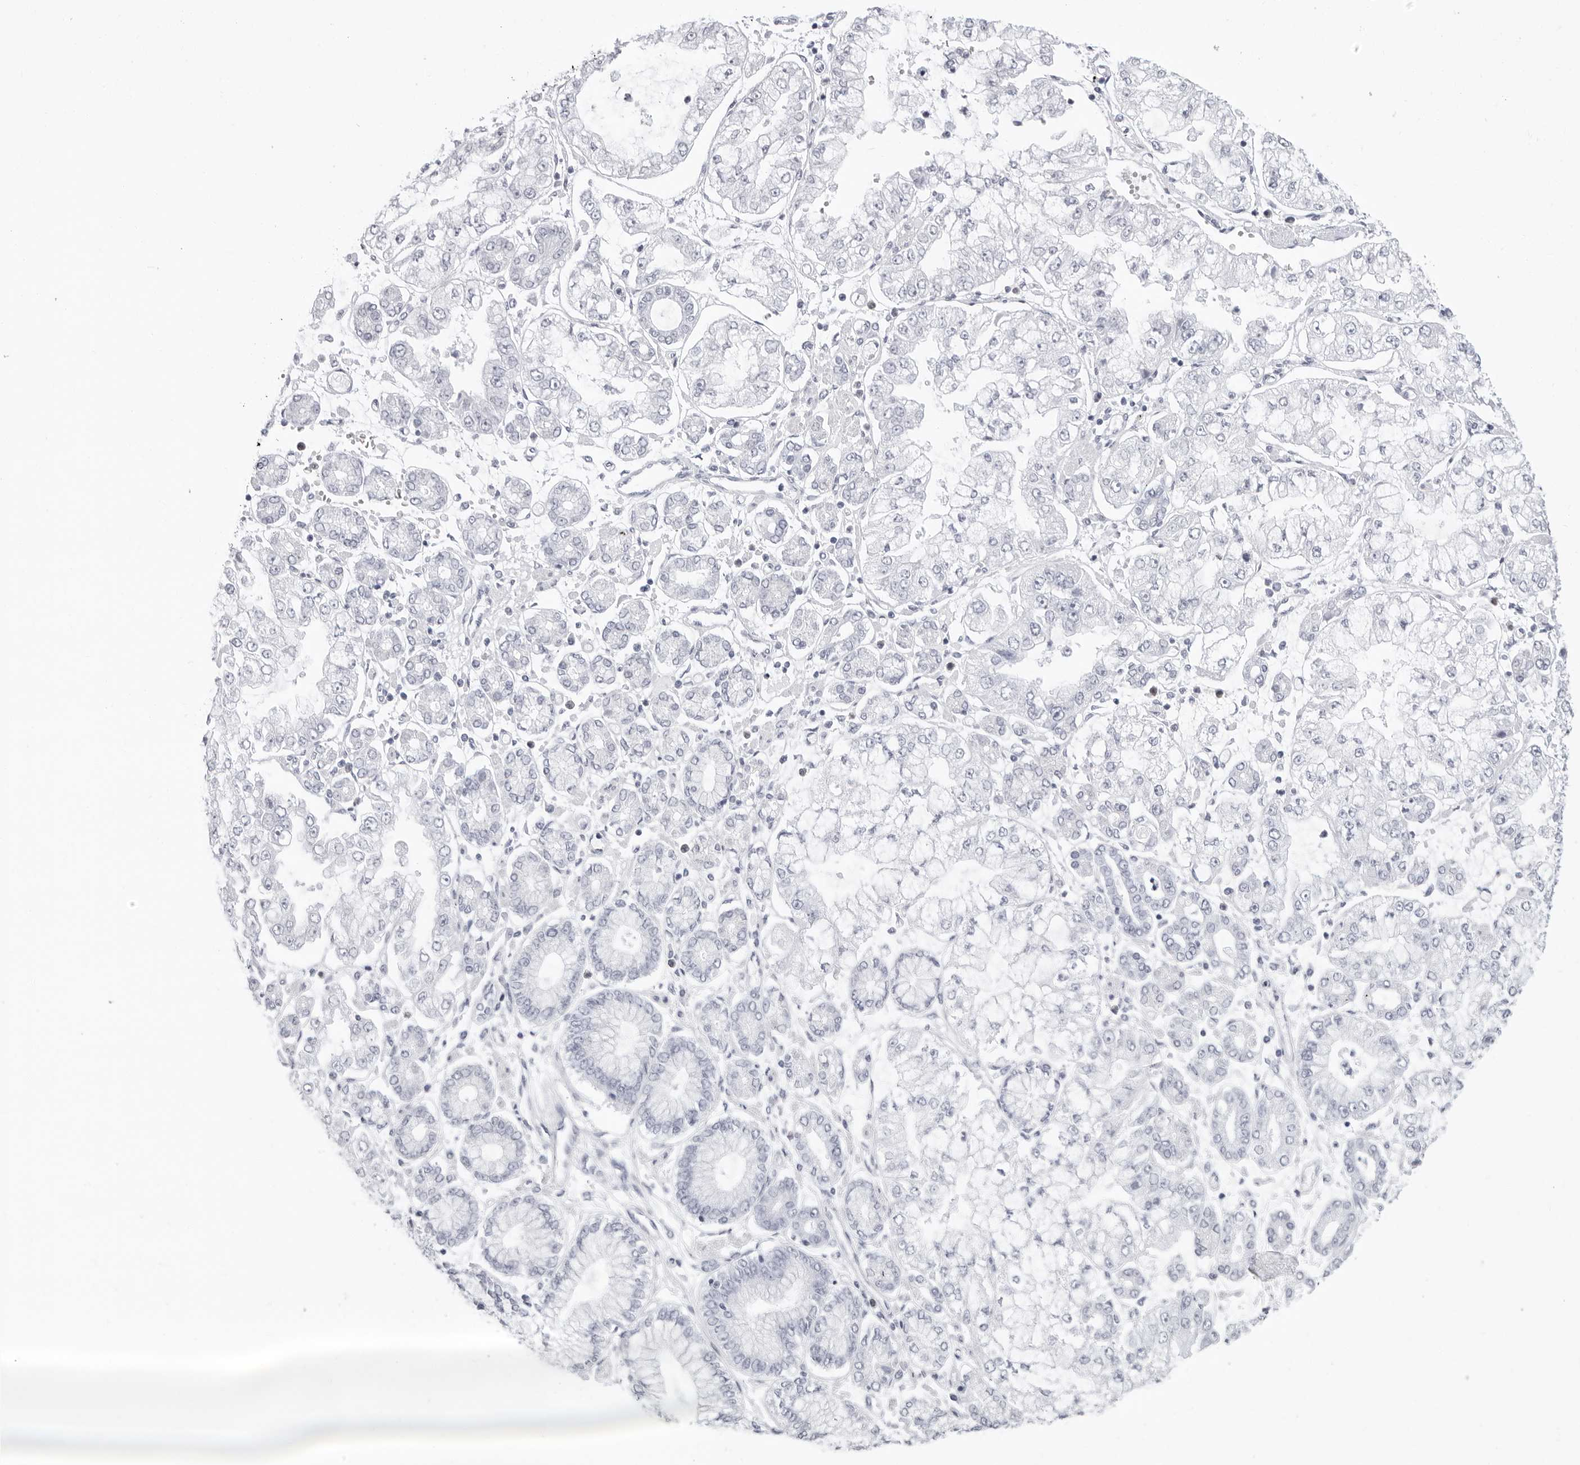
{"staining": {"intensity": "negative", "quantity": "none", "location": "none"}, "tissue": "stomach cancer", "cell_type": "Tumor cells", "image_type": "cancer", "snomed": [{"axis": "morphology", "description": "Adenocarcinoma, NOS"}, {"axis": "topography", "description": "Stomach"}], "caption": "Immunohistochemical staining of human stomach cancer exhibits no significant expression in tumor cells. Nuclei are stained in blue.", "gene": "AGMAT", "patient": {"sex": "male", "age": 76}}